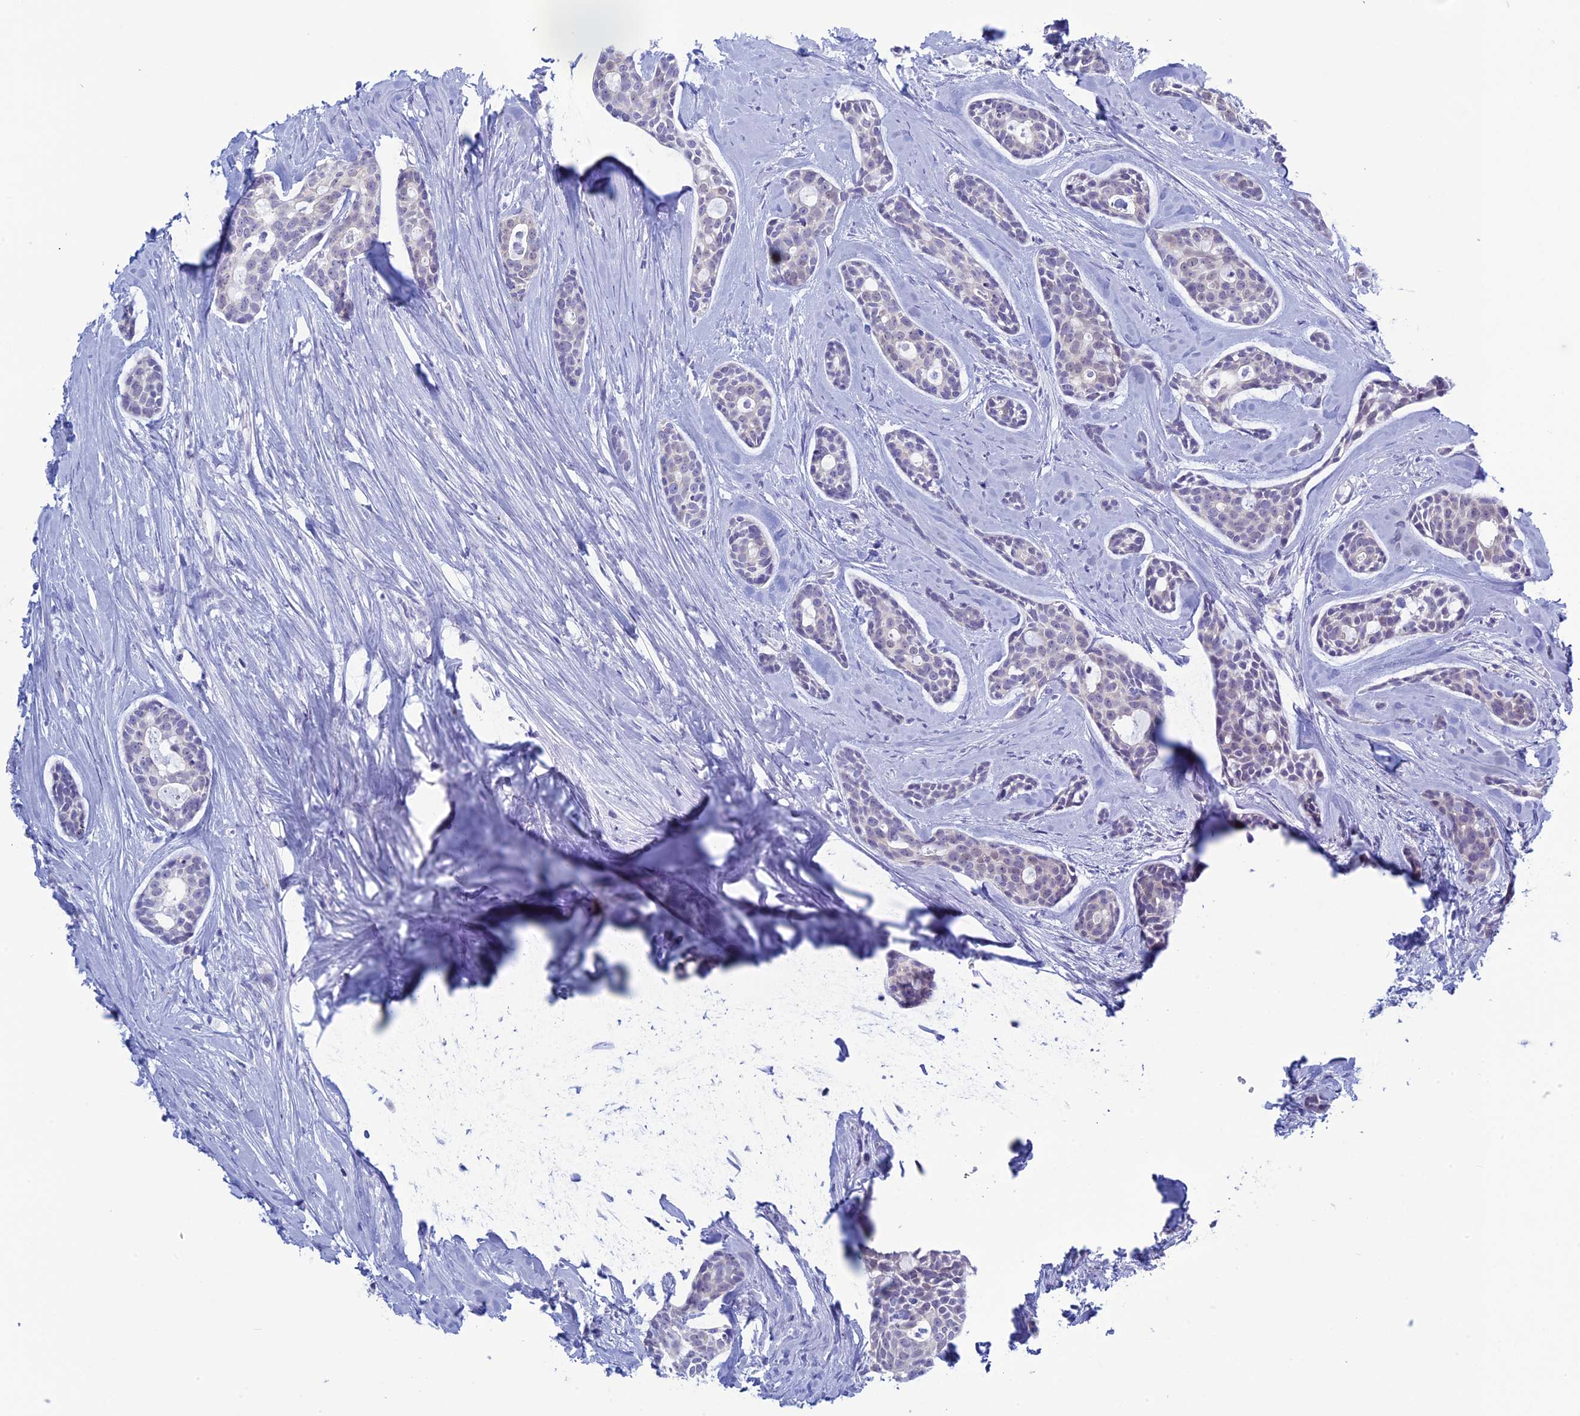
{"staining": {"intensity": "negative", "quantity": "none", "location": "none"}, "tissue": "head and neck cancer", "cell_type": "Tumor cells", "image_type": "cancer", "snomed": [{"axis": "morphology", "description": "Adenocarcinoma, NOS"}, {"axis": "topography", "description": "Subcutis"}, {"axis": "topography", "description": "Head-Neck"}], "caption": "Immunohistochemistry (IHC) image of human head and neck cancer (adenocarcinoma) stained for a protein (brown), which displays no positivity in tumor cells.", "gene": "LHFPL2", "patient": {"sex": "female", "age": 73}}